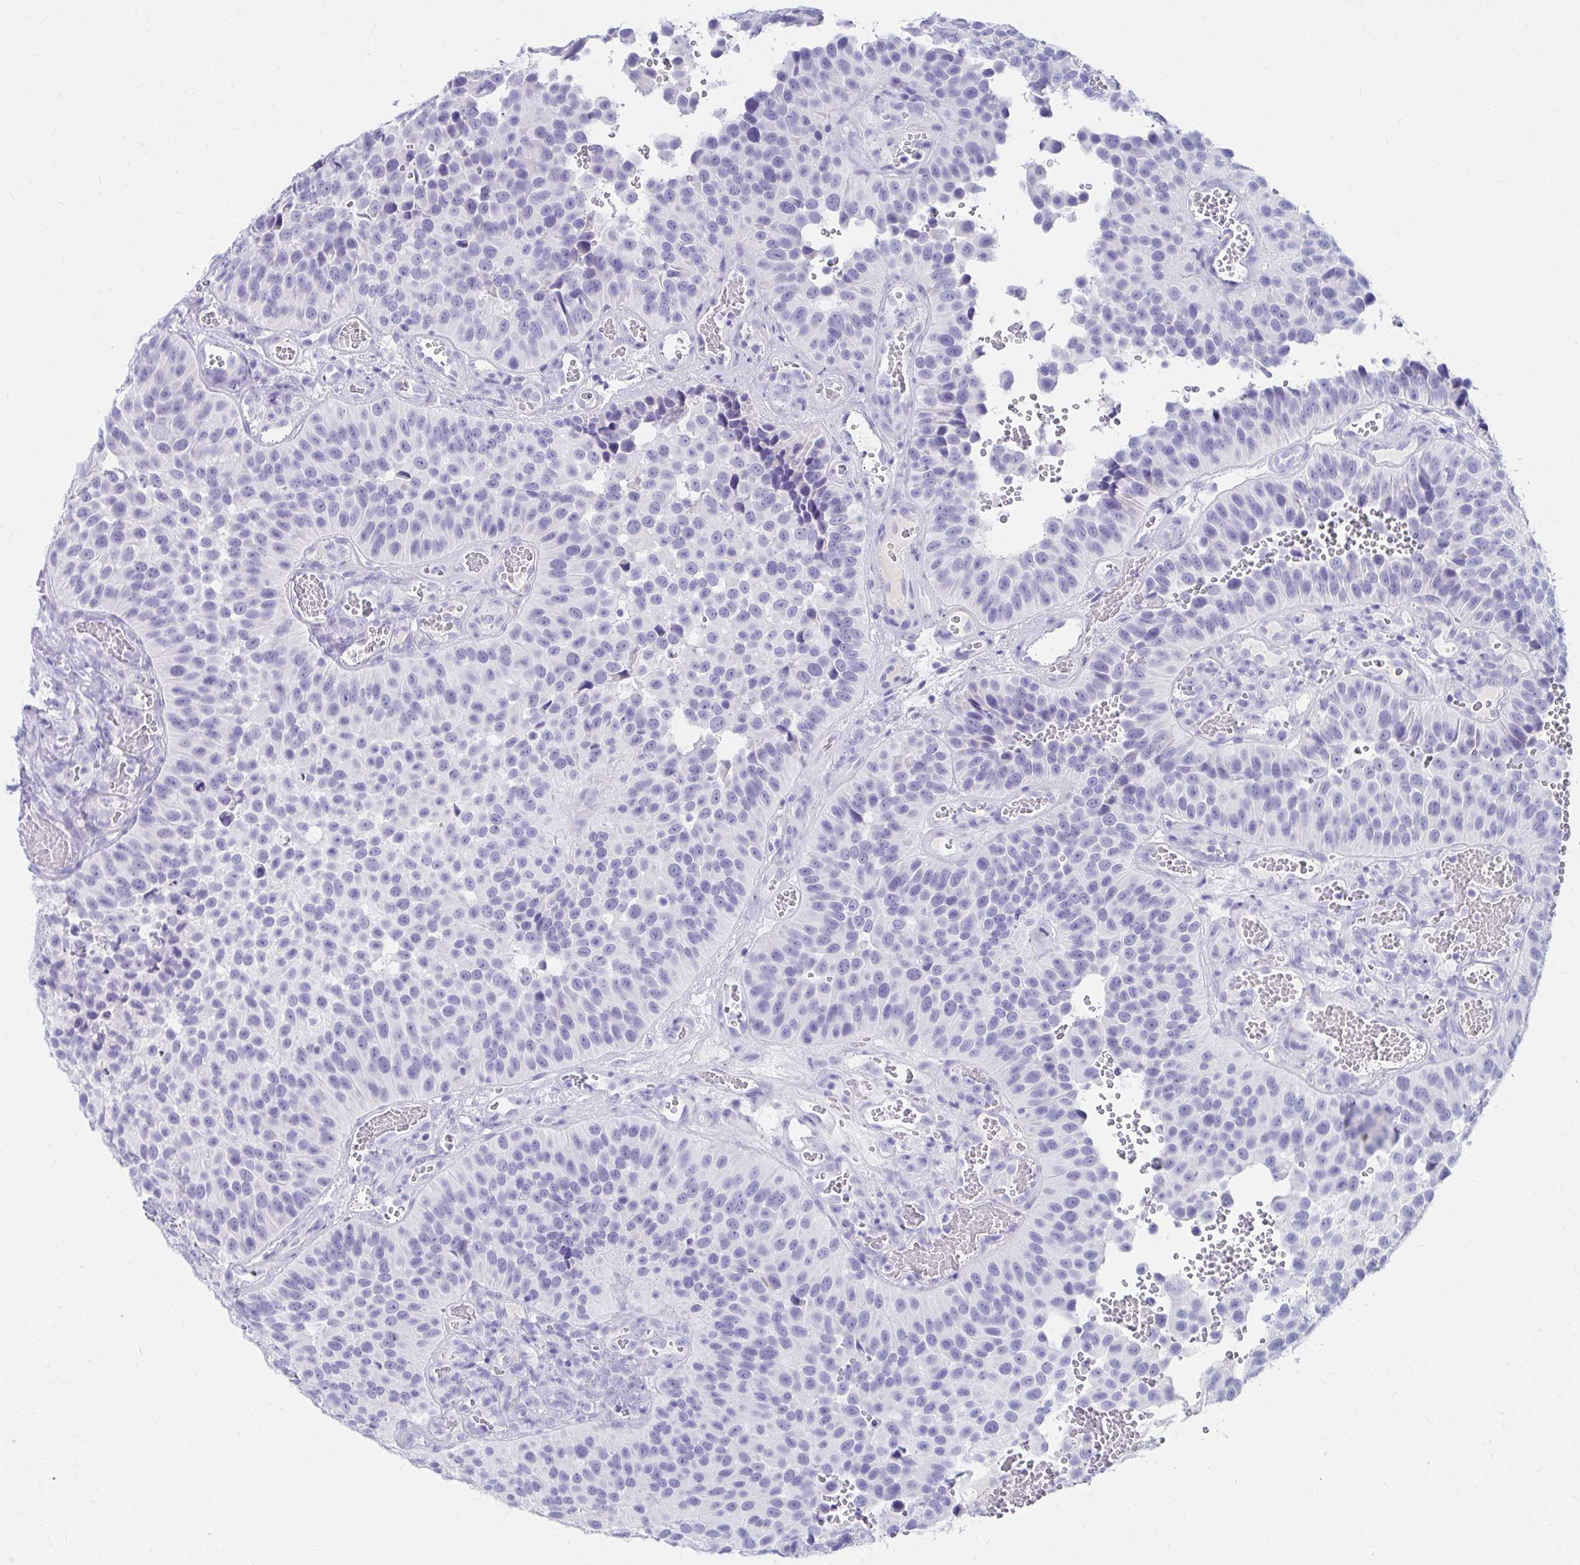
{"staining": {"intensity": "negative", "quantity": "none", "location": "none"}, "tissue": "urothelial cancer", "cell_type": "Tumor cells", "image_type": "cancer", "snomed": [{"axis": "morphology", "description": "Urothelial carcinoma, Low grade"}, {"axis": "topography", "description": "Urinary bladder"}], "caption": "High power microscopy micrograph of an immunohistochemistry (IHC) histopathology image of low-grade urothelial carcinoma, revealing no significant positivity in tumor cells.", "gene": "DPEP3", "patient": {"sex": "male", "age": 76}}